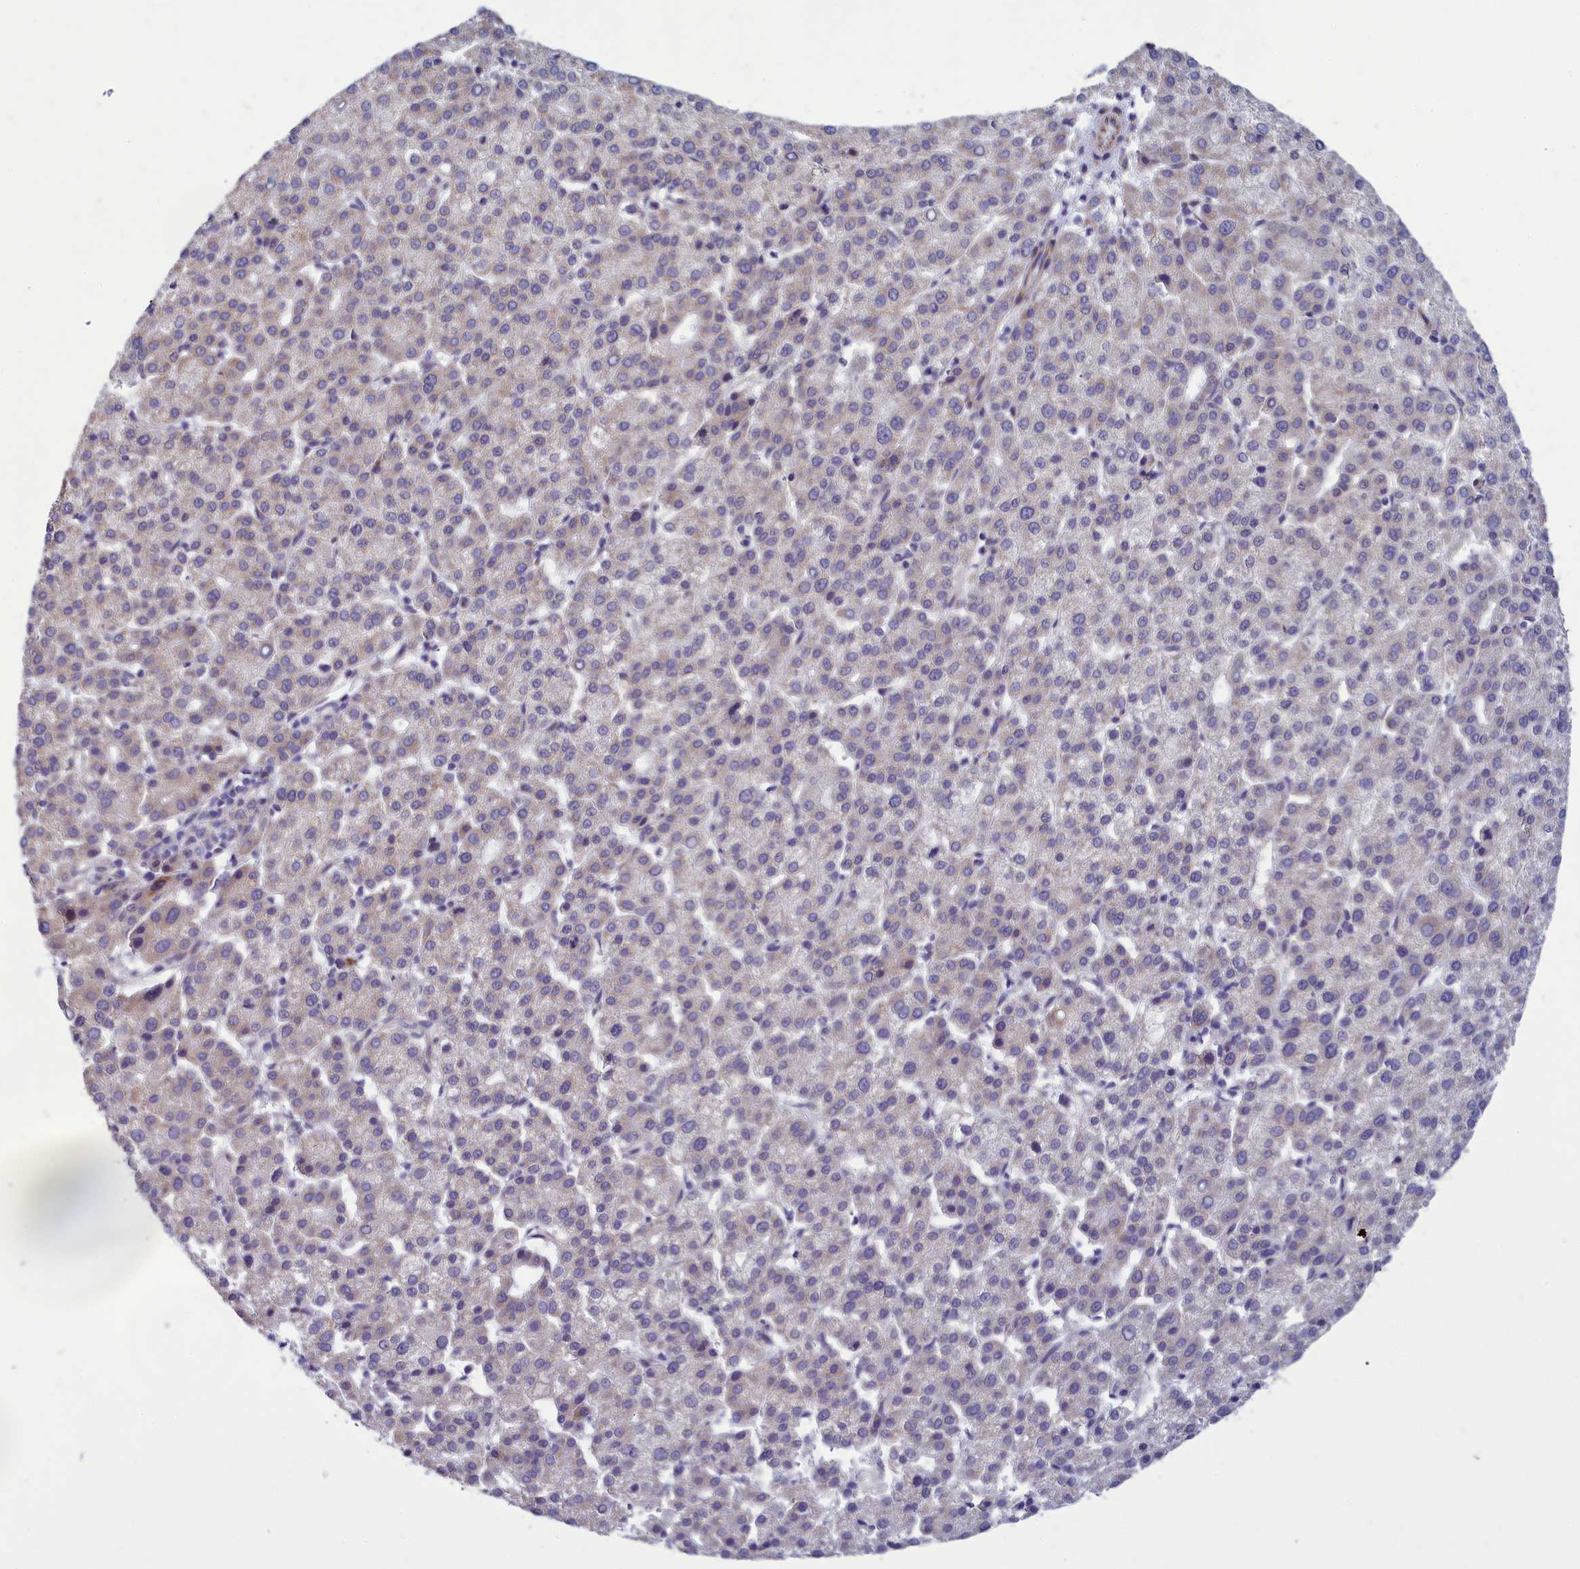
{"staining": {"intensity": "negative", "quantity": "none", "location": "none"}, "tissue": "liver cancer", "cell_type": "Tumor cells", "image_type": "cancer", "snomed": [{"axis": "morphology", "description": "Carcinoma, Hepatocellular, NOS"}, {"axis": "topography", "description": "Liver"}], "caption": "High power microscopy micrograph of an immunohistochemistry (IHC) image of liver cancer, revealing no significant staining in tumor cells.", "gene": "CENATAC", "patient": {"sex": "female", "age": 58}}